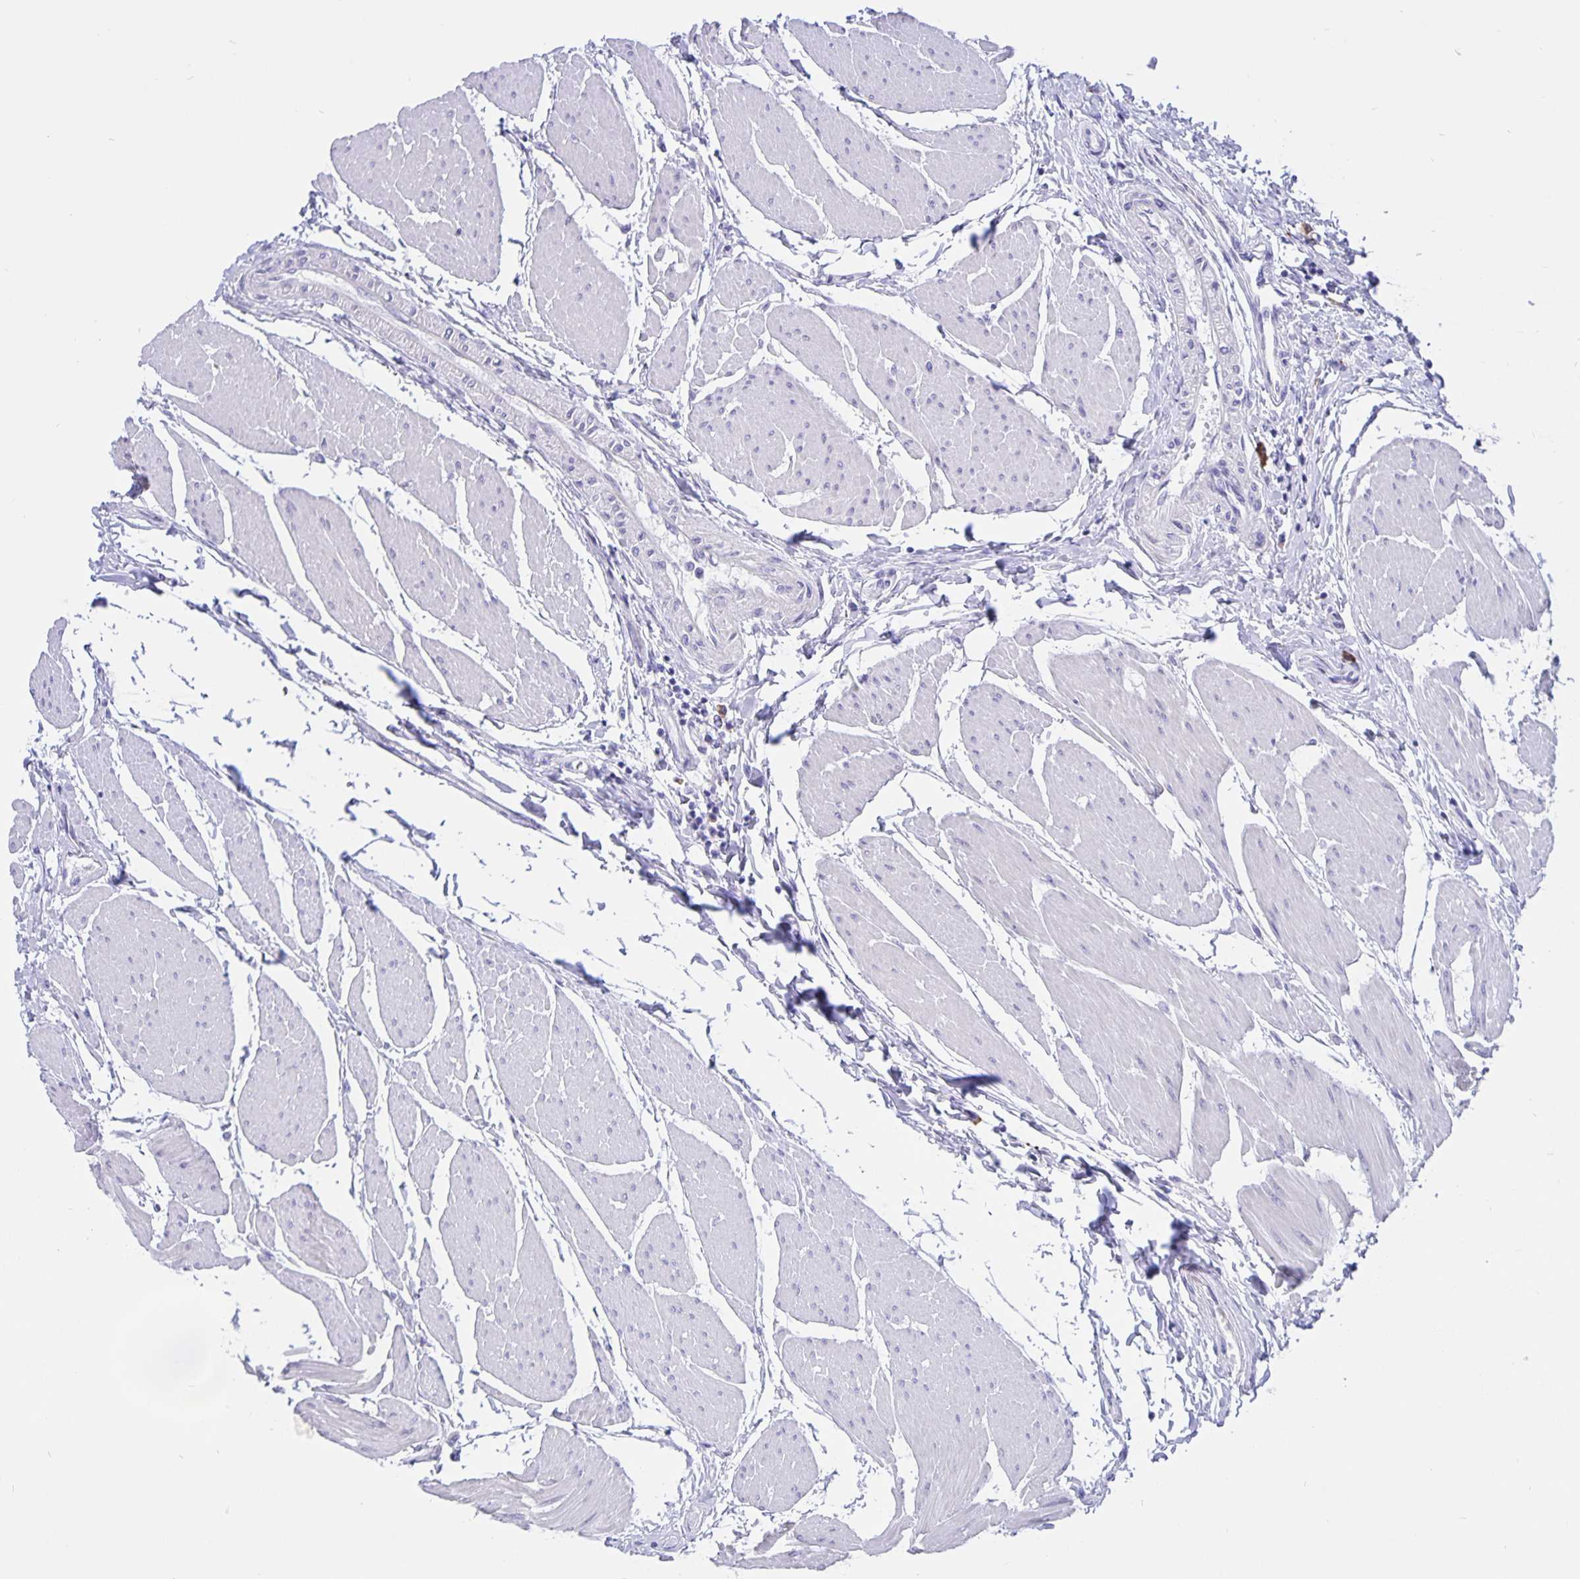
{"staining": {"intensity": "negative", "quantity": "none", "location": "none"}, "tissue": "urothelial cancer", "cell_type": "Tumor cells", "image_type": "cancer", "snomed": [{"axis": "morphology", "description": "Urothelial carcinoma, NOS"}, {"axis": "topography", "description": "Urinary bladder"}], "caption": "Tumor cells show no significant protein expression in transitional cell carcinoma. Nuclei are stained in blue.", "gene": "ERMN", "patient": {"sex": "male", "age": 67}}